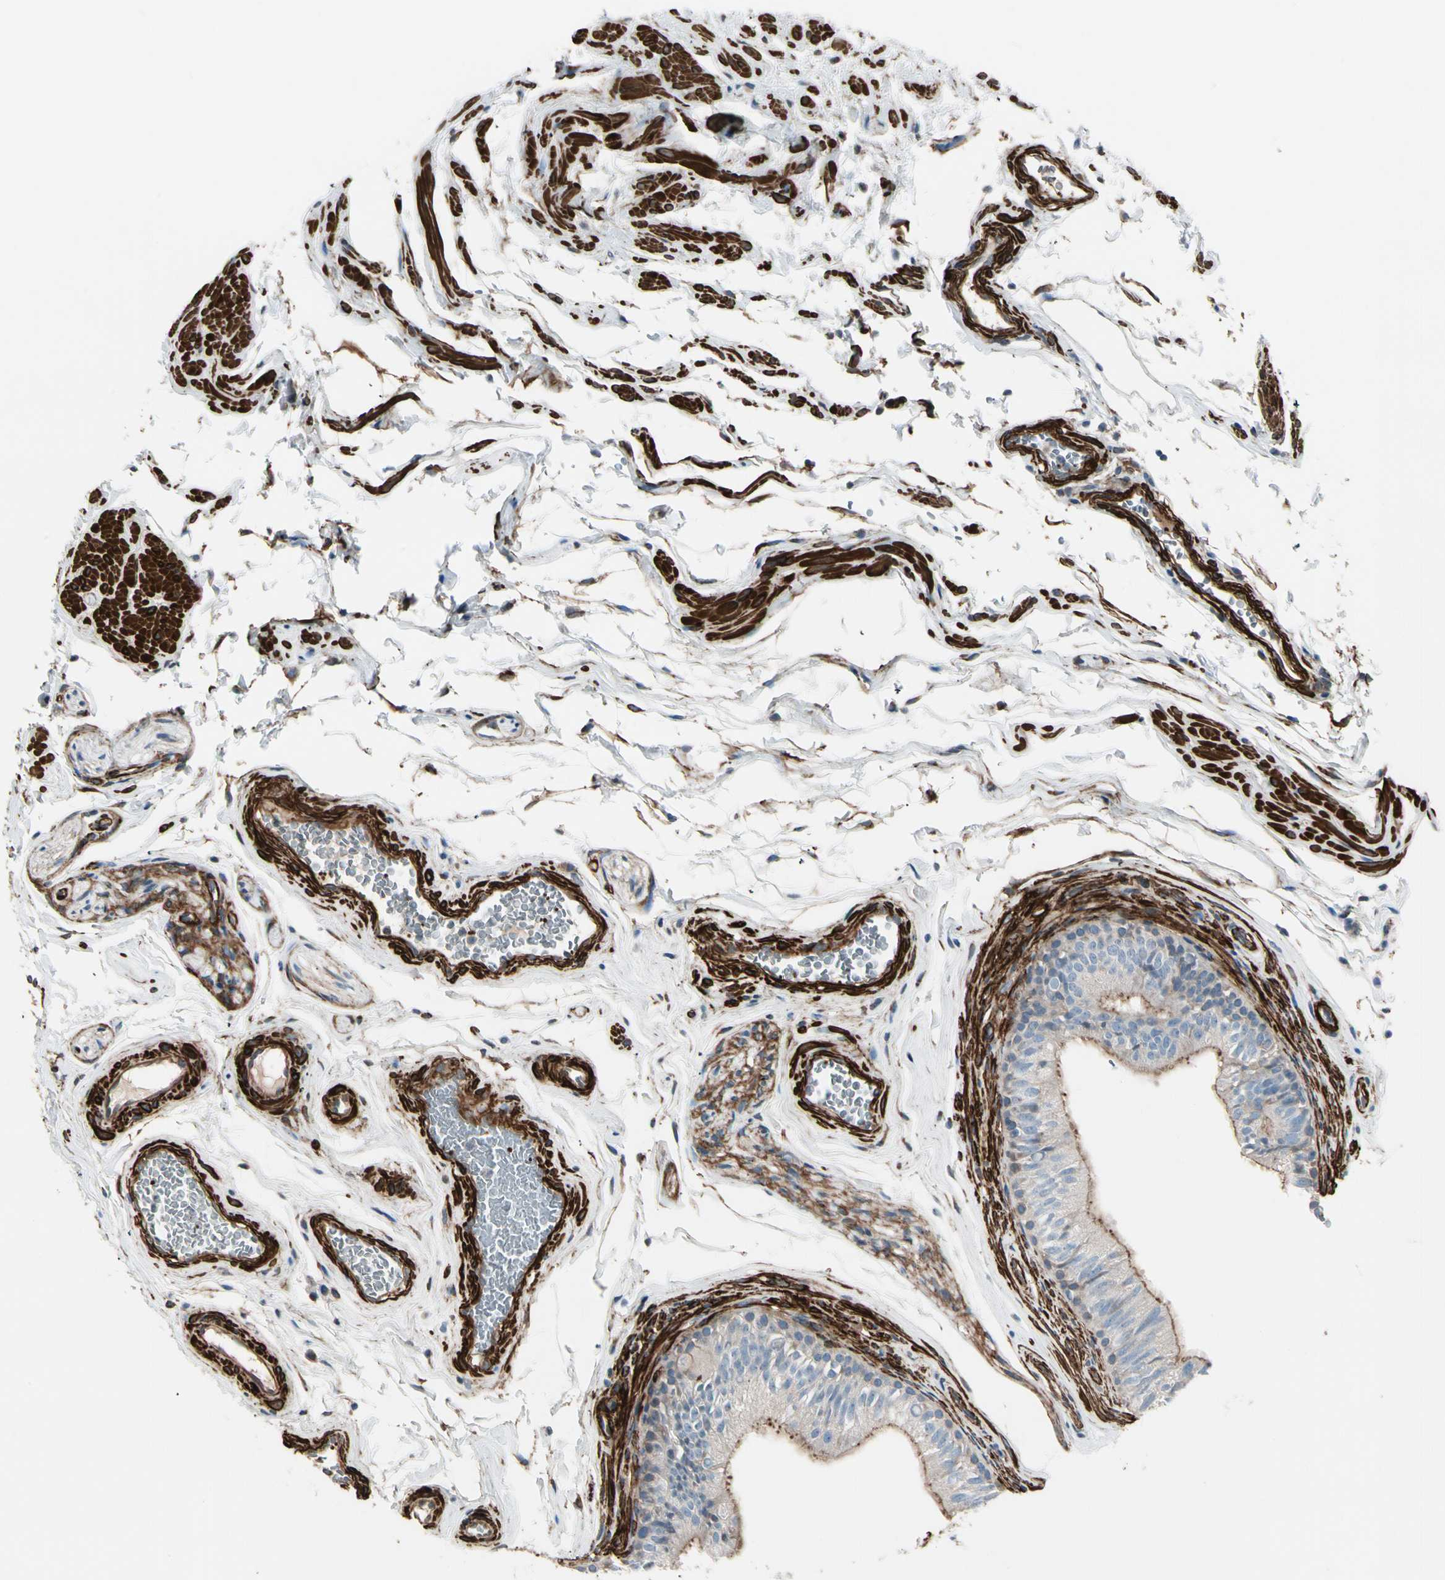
{"staining": {"intensity": "weak", "quantity": "25%-75%", "location": "cytoplasmic/membranous"}, "tissue": "epididymis", "cell_type": "Glandular cells", "image_type": "normal", "snomed": [{"axis": "morphology", "description": "Normal tissue, NOS"}, {"axis": "topography", "description": "Testis"}, {"axis": "topography", "description": "Epididymis"}], "caption": "Protein analysis of normal epididymis demonstrates weak cytoplasmic/membranous staining in approximately 25%-75% of glandular cells.", "gene": "CALD1", "patient": {"sex": "male", "age": 36}}